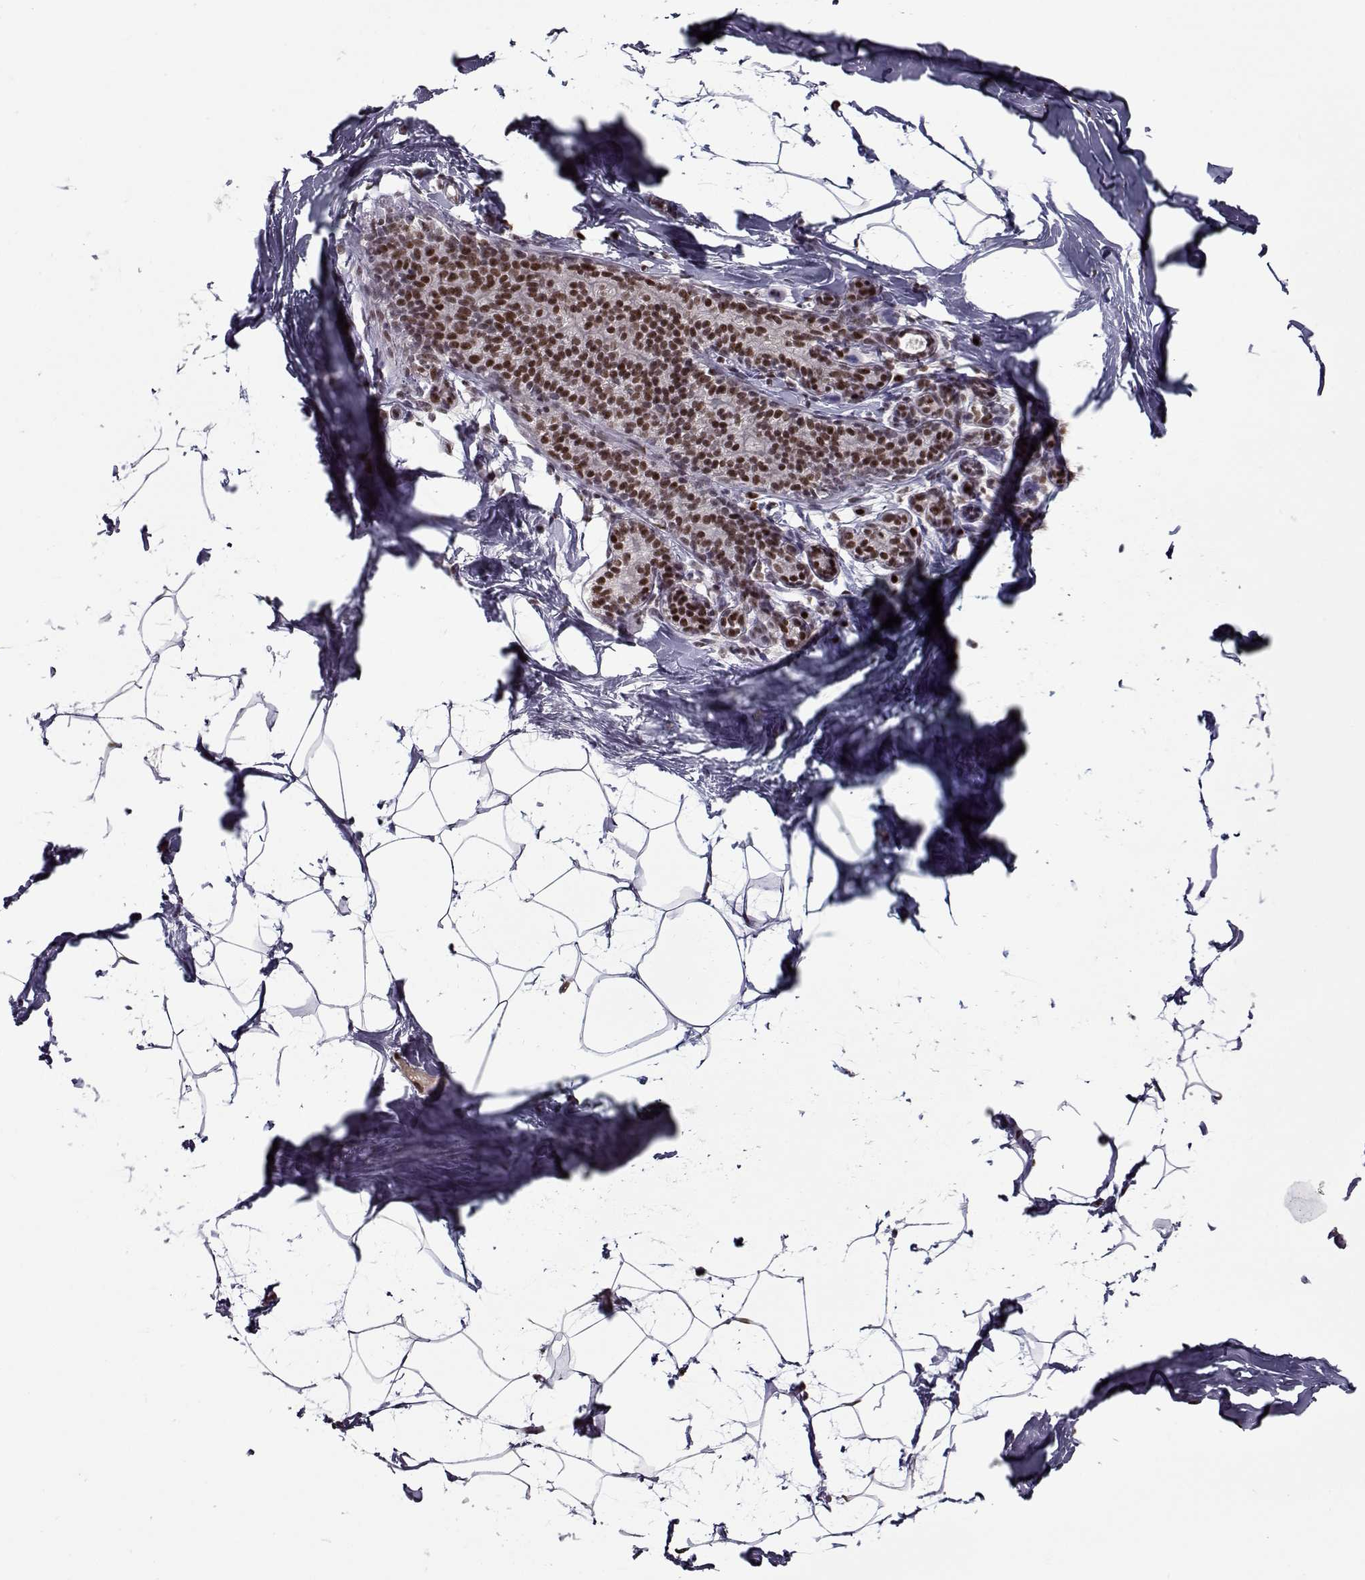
{"staining": {"intensity": "negative", "quantity": "none", "location": "none"}, "tissue": "breast", "cell_type": "Adipocytes", "image_type": "normal", "snomed": [{"axis": "morphology", "description": "Normal tissue, NOS"}, {"axis": "topography", "description": "Breast"}], "caption": "Immunohistochemistry of benign breast displays no staining in adipocytes. (DAB immunohistochemistry, high magnification).", "gene": "PRMT1", "patient": {"sex": "female", "age": 32}}